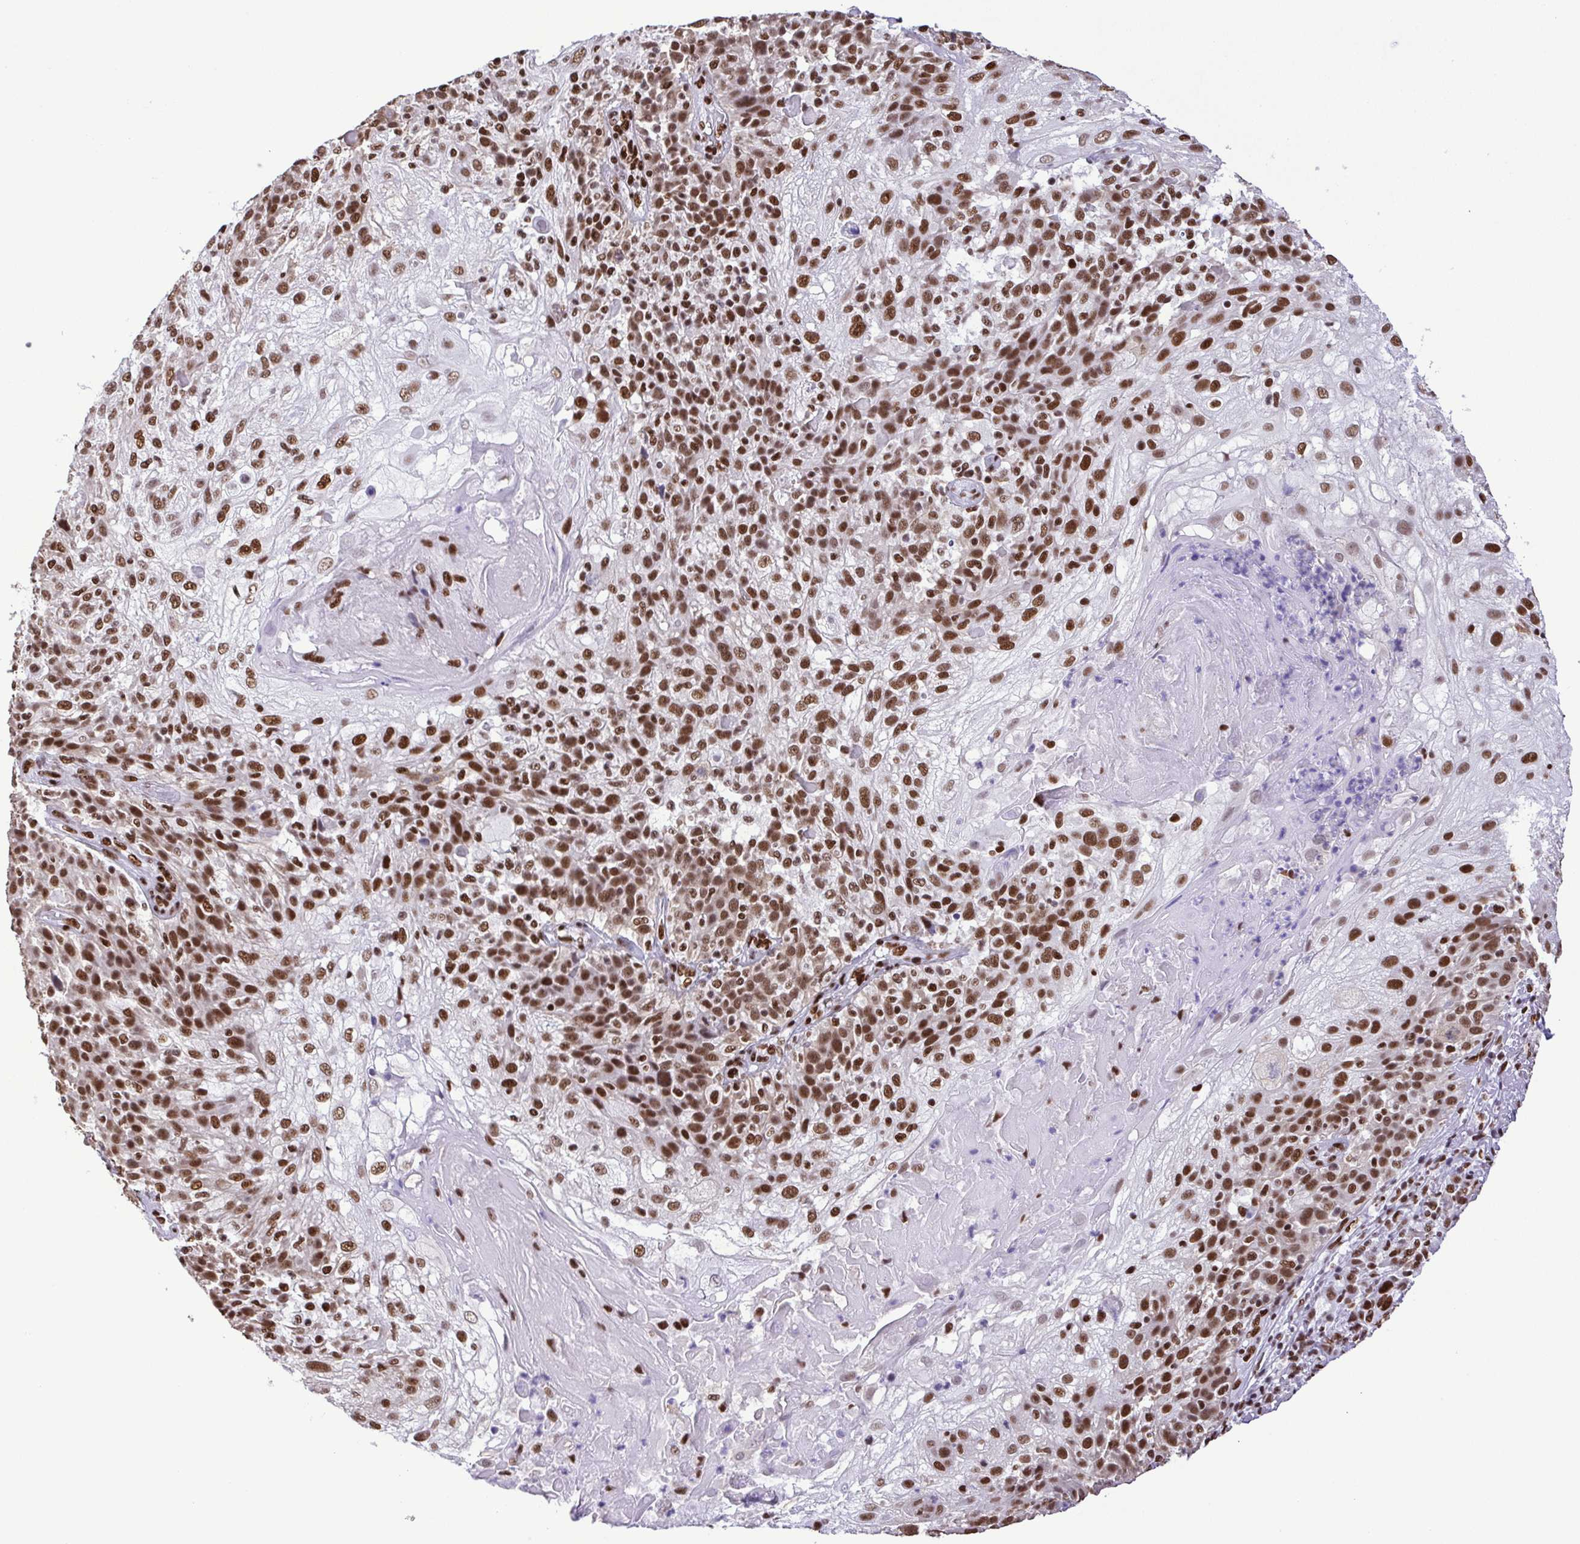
{"staining": {"intensity": "moderate", "quantity": ">75%", "location": "nuclear"}, "tissue": "skin cancer", "cell_type": "Tumor cells", "image_type": "cancer", "snomed": [{"axis": "morphology", "description": "Normal tissue, NOS"}, {"axis": "morphology", "description": "Squamous cell carcinoma, NOS"}, {"axis": "topography", "description": "Skin"}], "caption": "Brown immunohistochemical staining in skin squamous cell carcinoma exhibits moderate nuclear positivity in about >75% of tumor cells.", "gene": "TRIM28", "patient": {"sex": "female", "age": 83}}